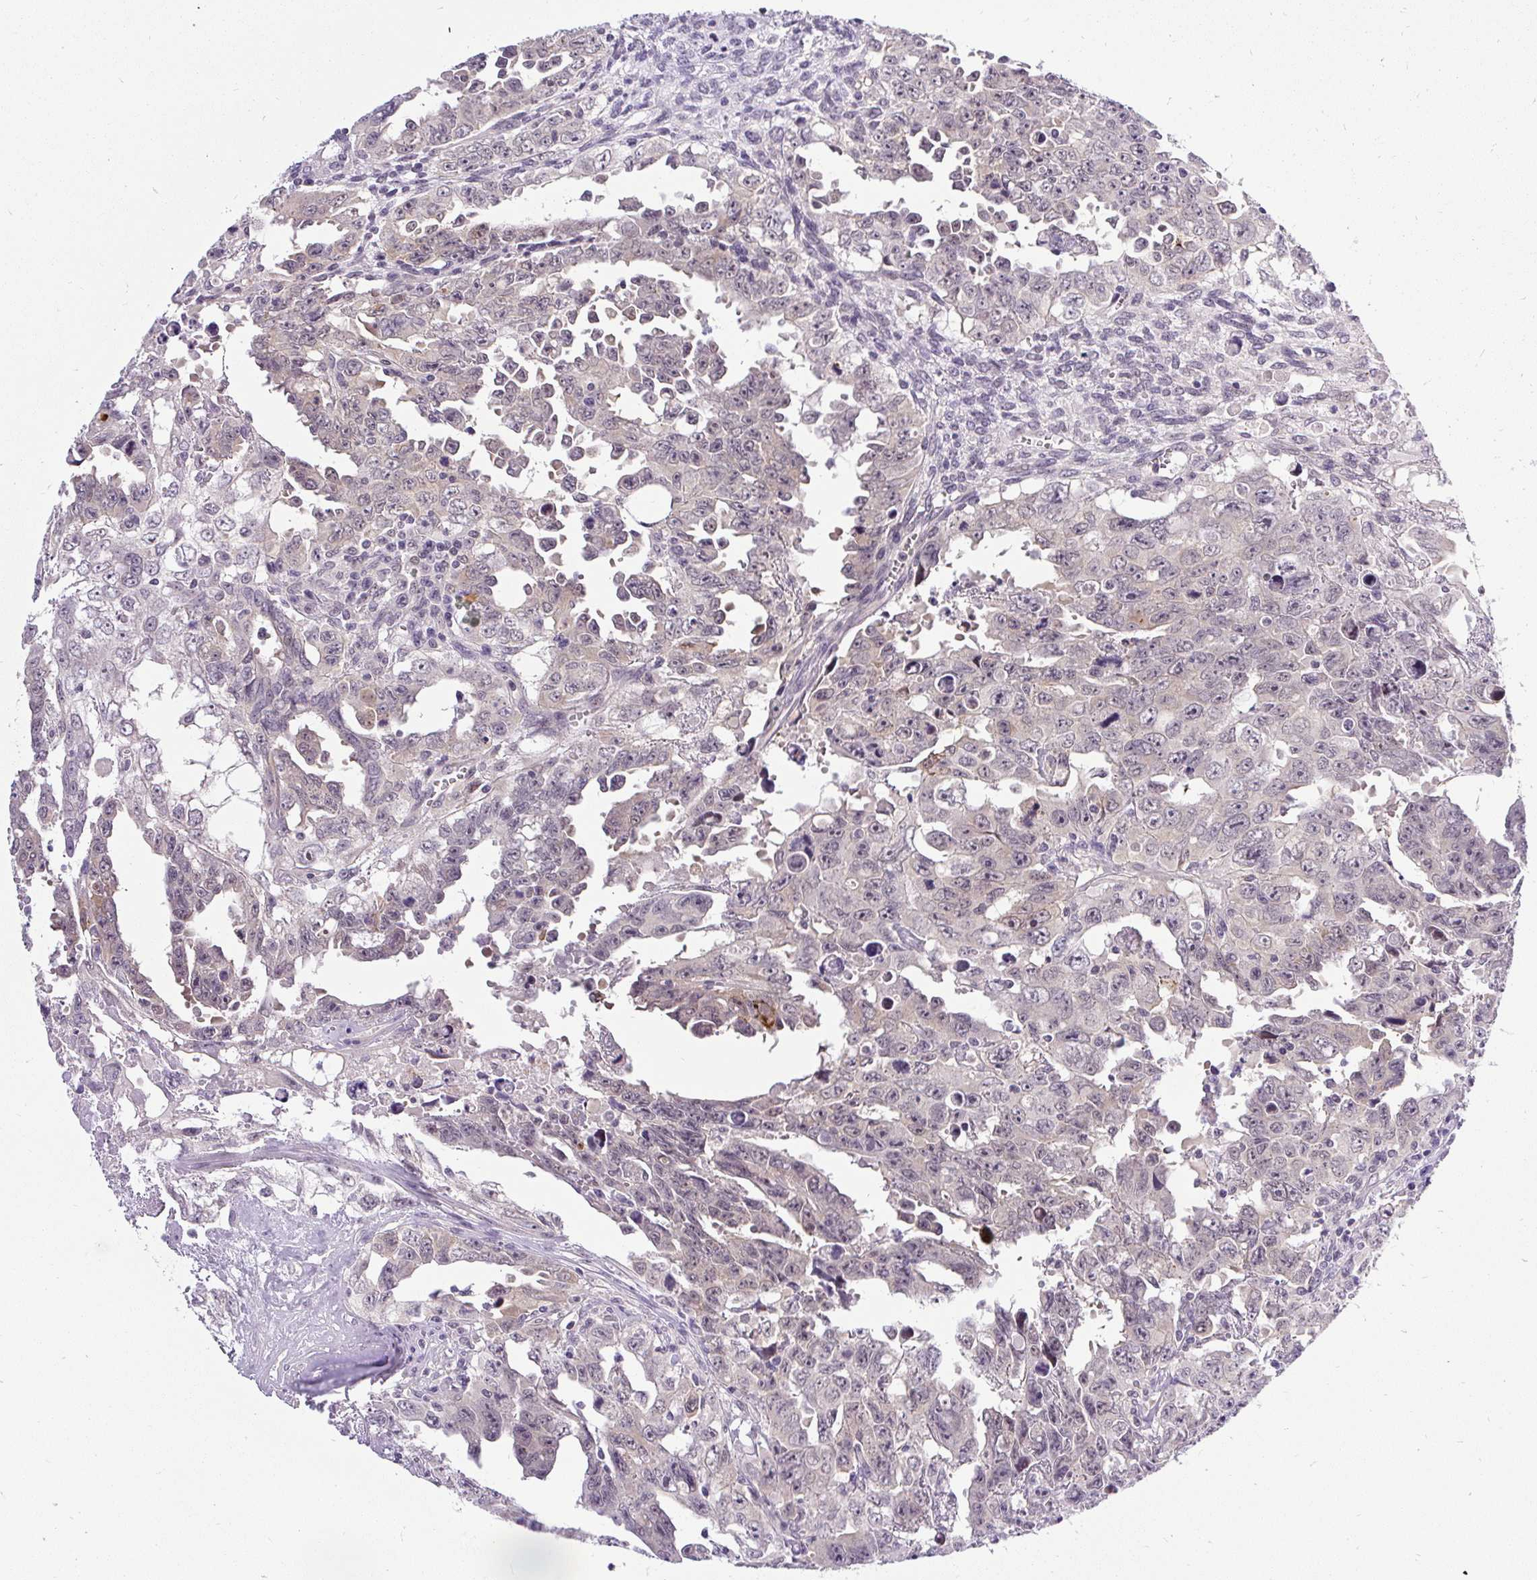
{"staining": {"intensity": "negative", "quantity": "none", "location": "none"}, "tissue": "testis cancer", "cell_type": "Tumor cells", "image_type": "cancer", "snomed": [{"axis": "morphology", "description": "Carcinoma, Embryonal, NOS"}, {"axis": "topography", "description": "Testis"}], "caption": "Tumor cells show no significant staining in testis embryonal carcinoma.", "gene": "FAM117B", "patient": {"sex": "male", "age": 24}}